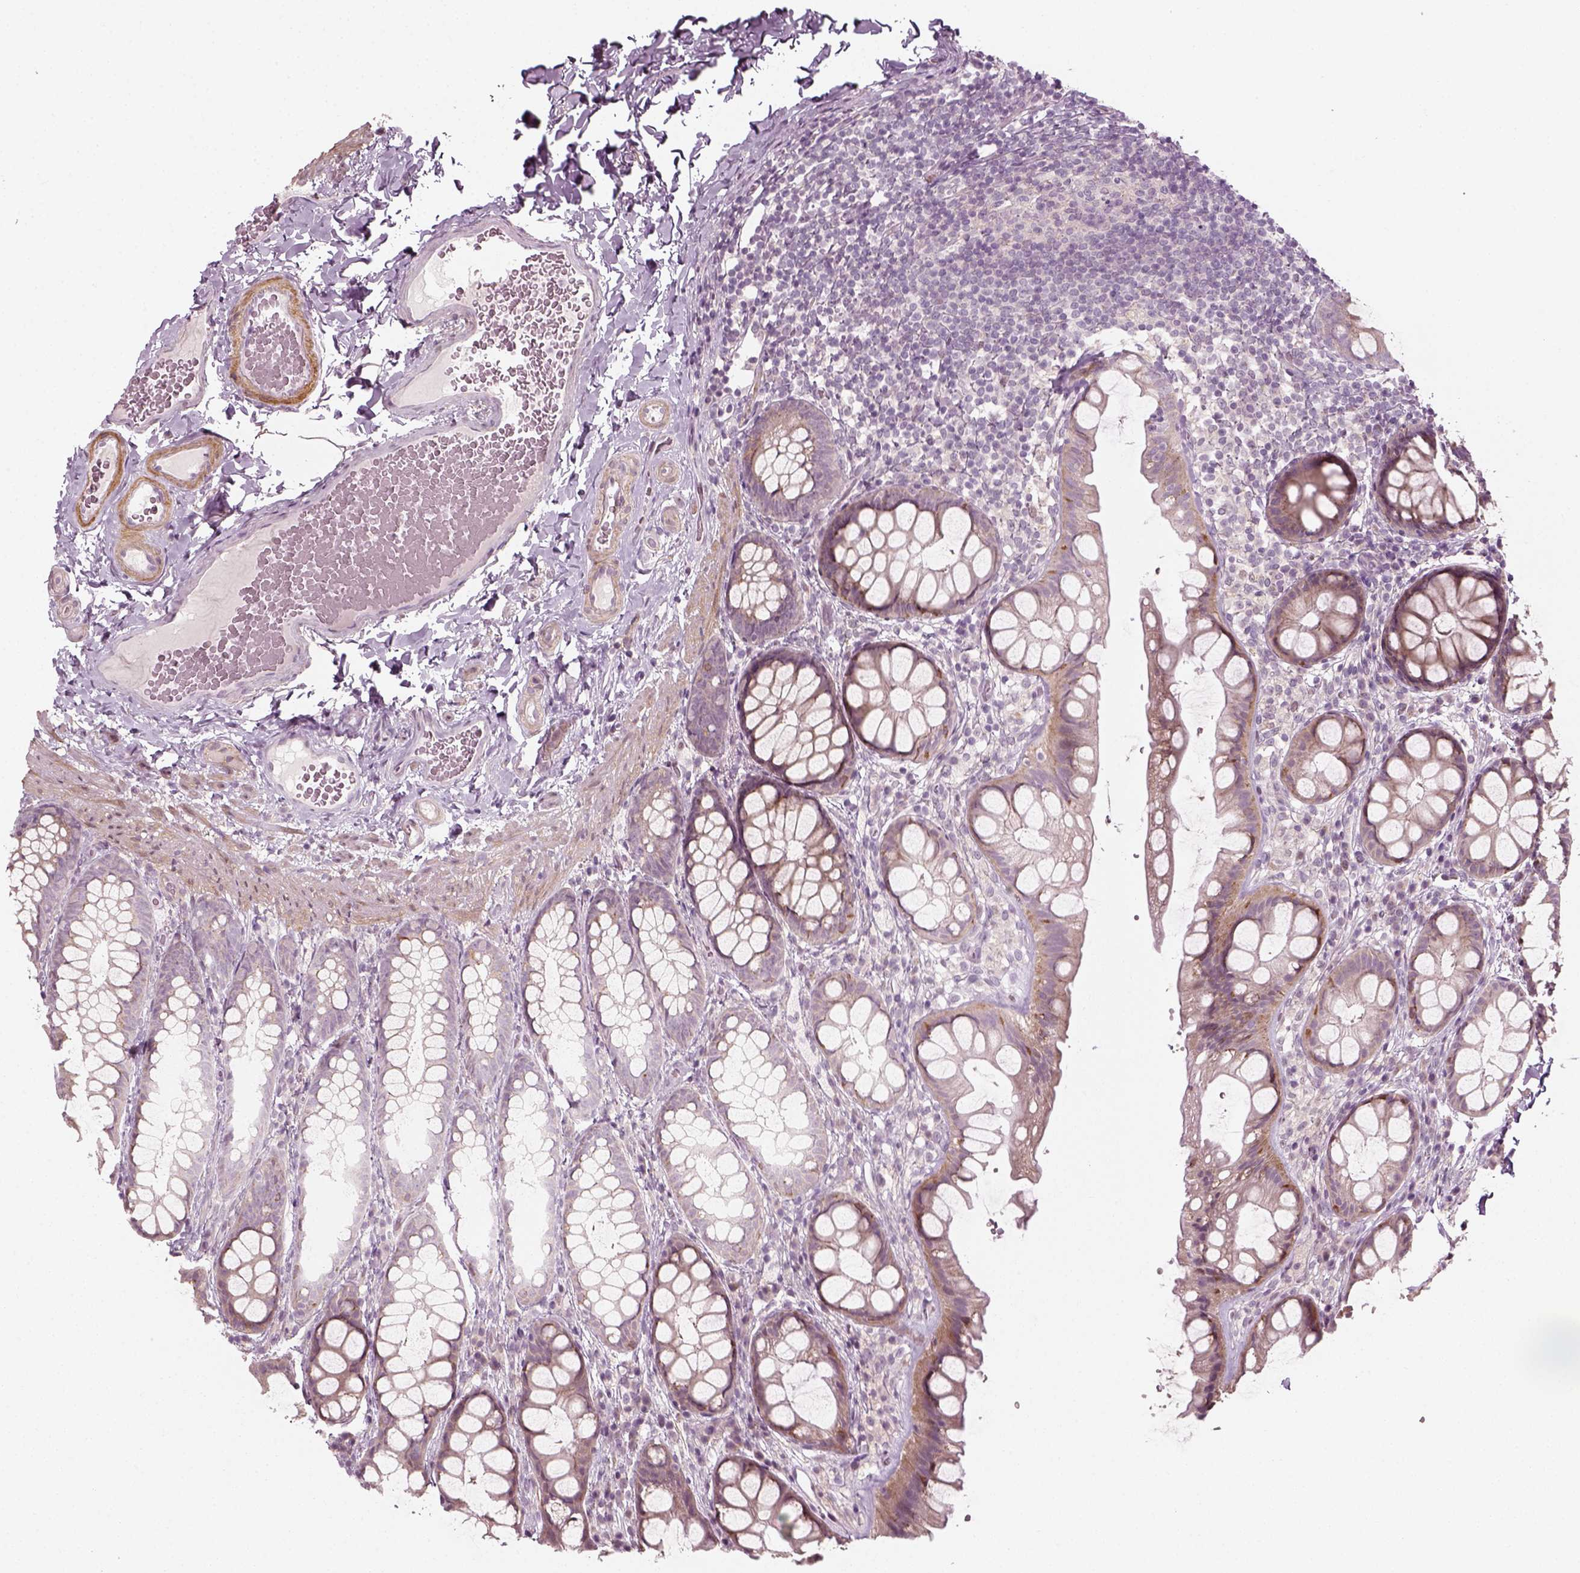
{"staining": {"intensity": "negative", "quantity": "none", "location": "none"}, "tissue": "colon", "cell_type": "Endothelial cells", "image_type": "normal", "snomed": [{"axis": "morphology", "description": "Normal tissue, NOS"}, {"axis": "topography", "description": "Colon"}], "caption": "Immunohistochemistry (IHC) image of benign colon: colon stained with DAB demonstrates no significant protein expression in endothelial cells. (DAB IHC with hematoxylin counter stain).", "gene": "MLIP", "patient": {"sex": "male", "age": 47}}